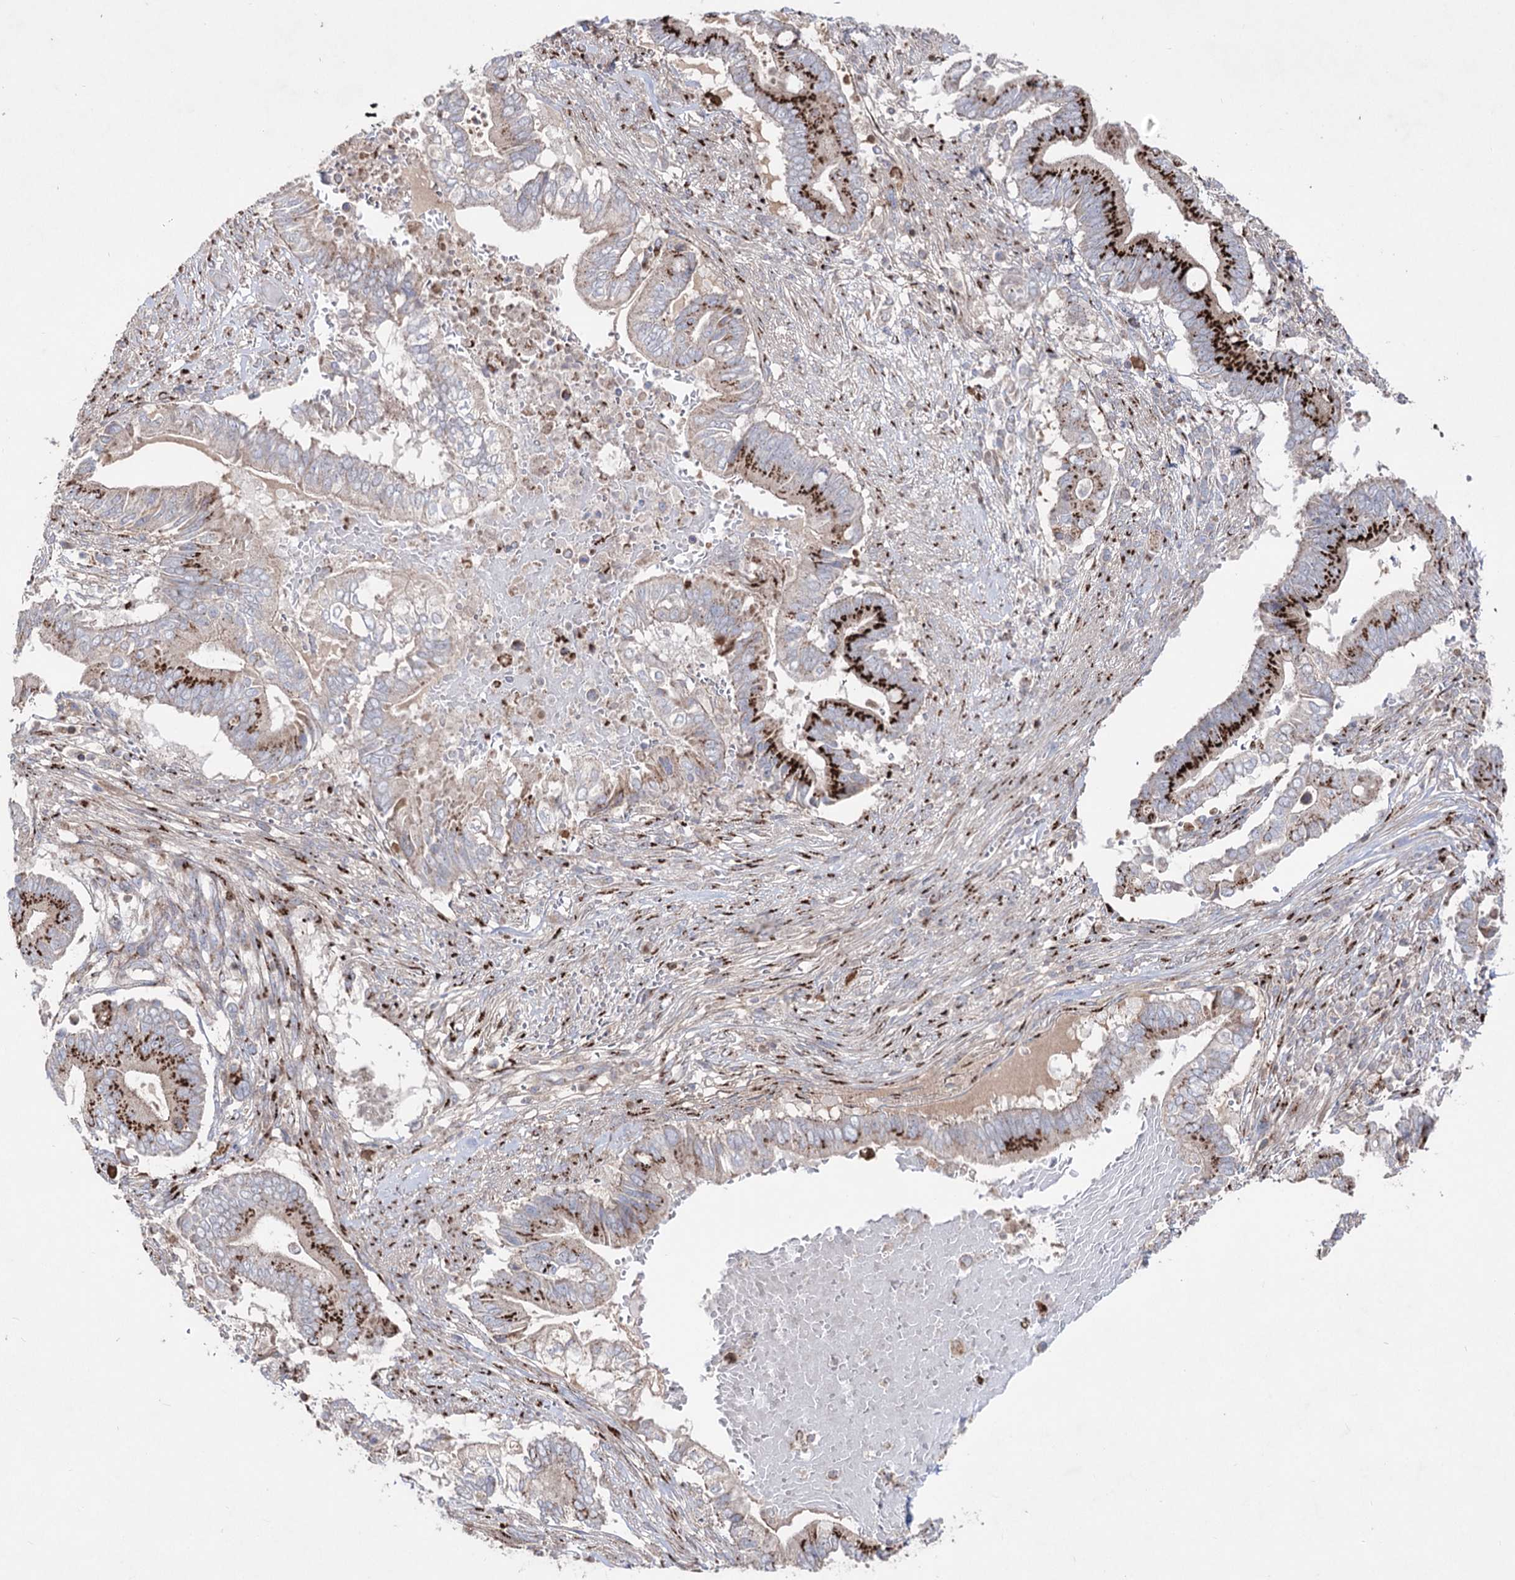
{"staining": {"intensity": "strong", "quantity": ">75%", "location": "cytoplasmic/membranous"}, "tissue": "pancreatic cancer", "cell_type": "Tumor cells", "image_type": "cancer", "snomed": [{"axis": "morphology", "description": "Adenocarcinoma, NOS"}, {"axis": "topography", "description": "Pancreas"}], "caption": "Pancreatic cancer (adenocarcinoma) was stained to show a protein in brown. There is high levels of strong cytoplasmic/membranous expression in about >75% of tumor cells.", "gene": "ARHGAP20", "patient": {"sex": "male", "age": 68}}